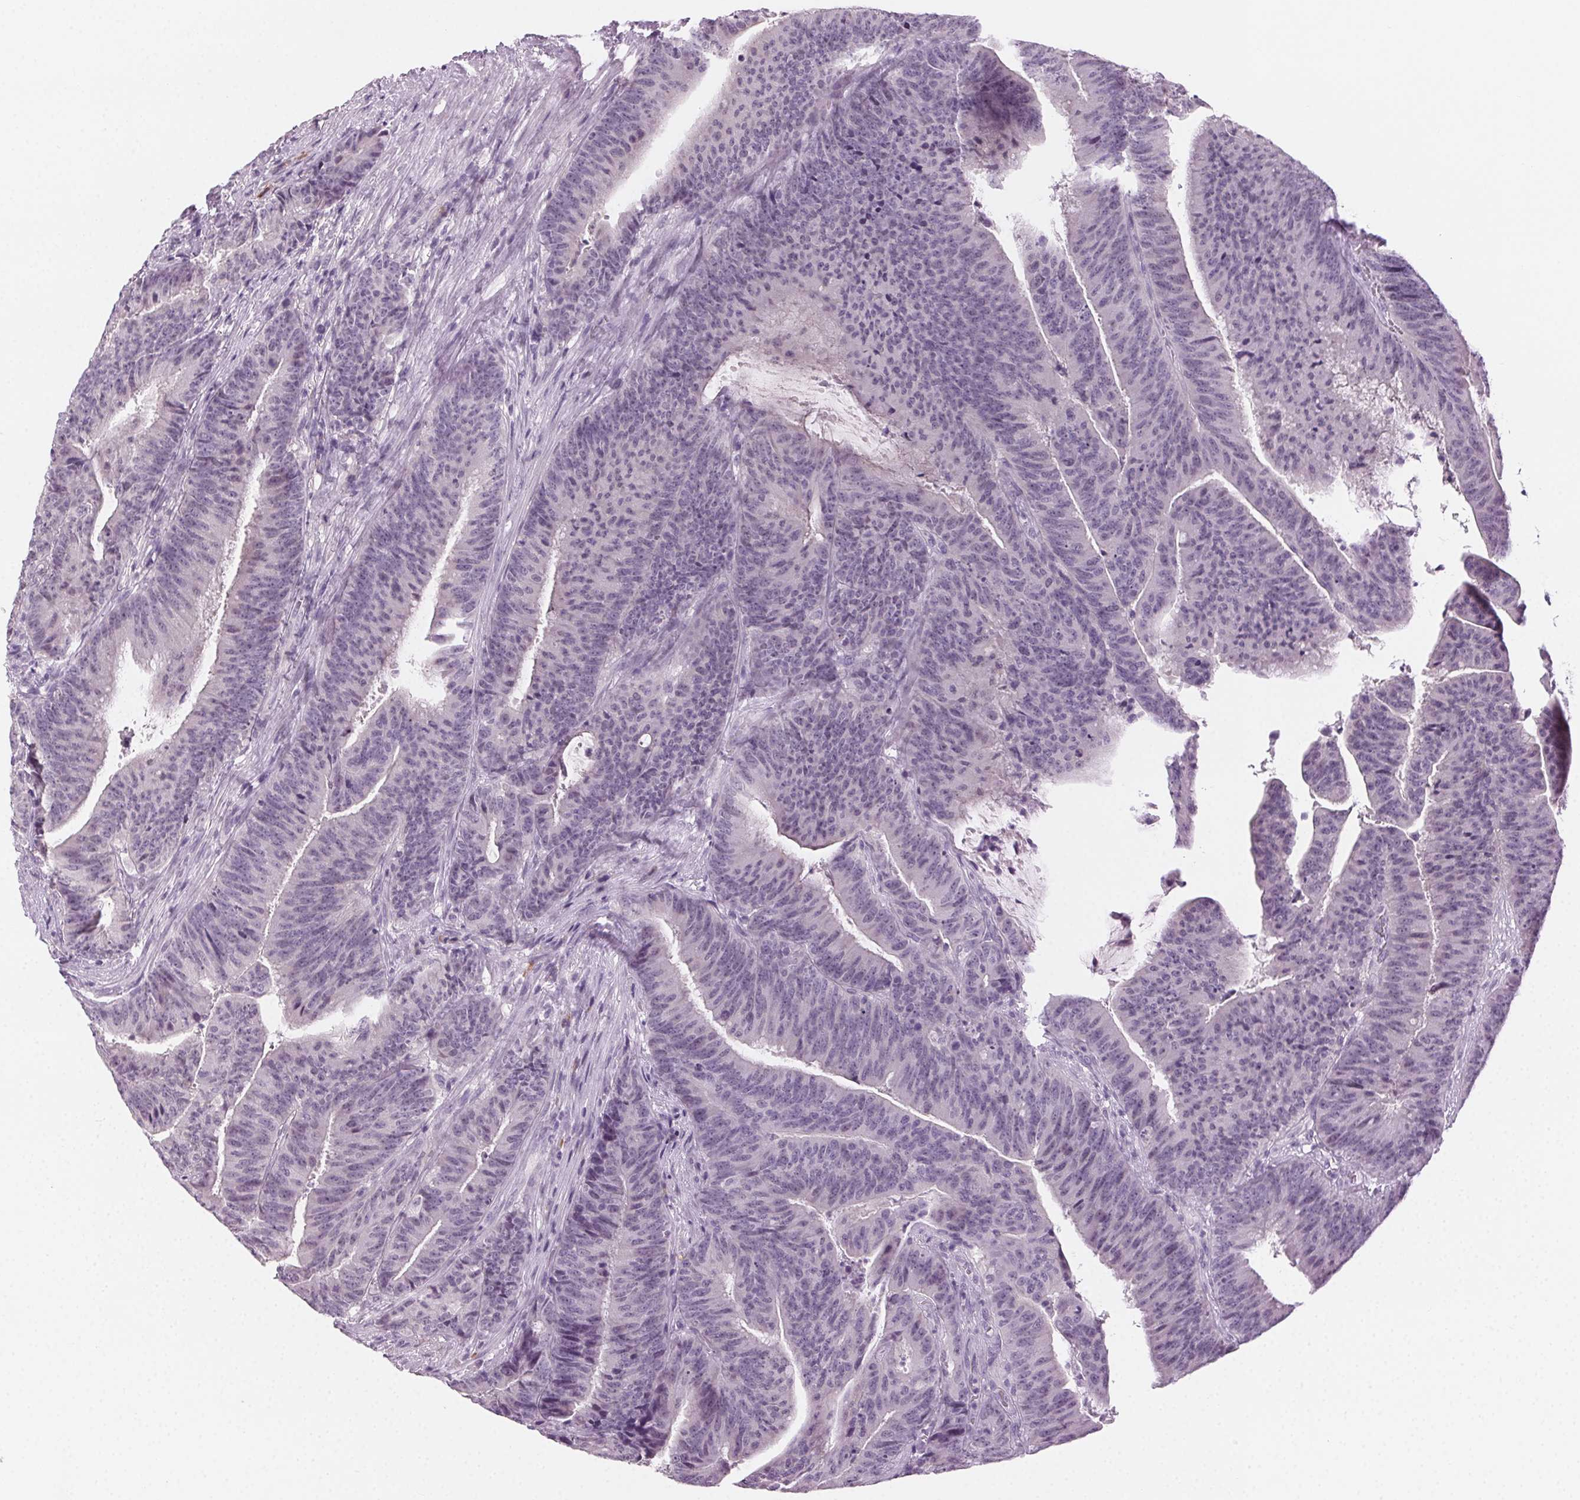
{"staining": {"intensity": "negative", "quantity": "none", "location": "none"}, "tissue": "colorectal cancer", "cell_type": "Tumor cells", "image_type": "cancer", "snomed": [{"axis": "morphology", "description": "Adenocarcinoma, NOS"}, {"axis": "topography", "description": "Colon"}], "caption": "Colorectal cancer (adenocarcinoma) was stained to show a protein in brown. There is no significant positivity in tumor cells.", "gene": "HSF5", "patient": {"sex": "female", "age": 78}}